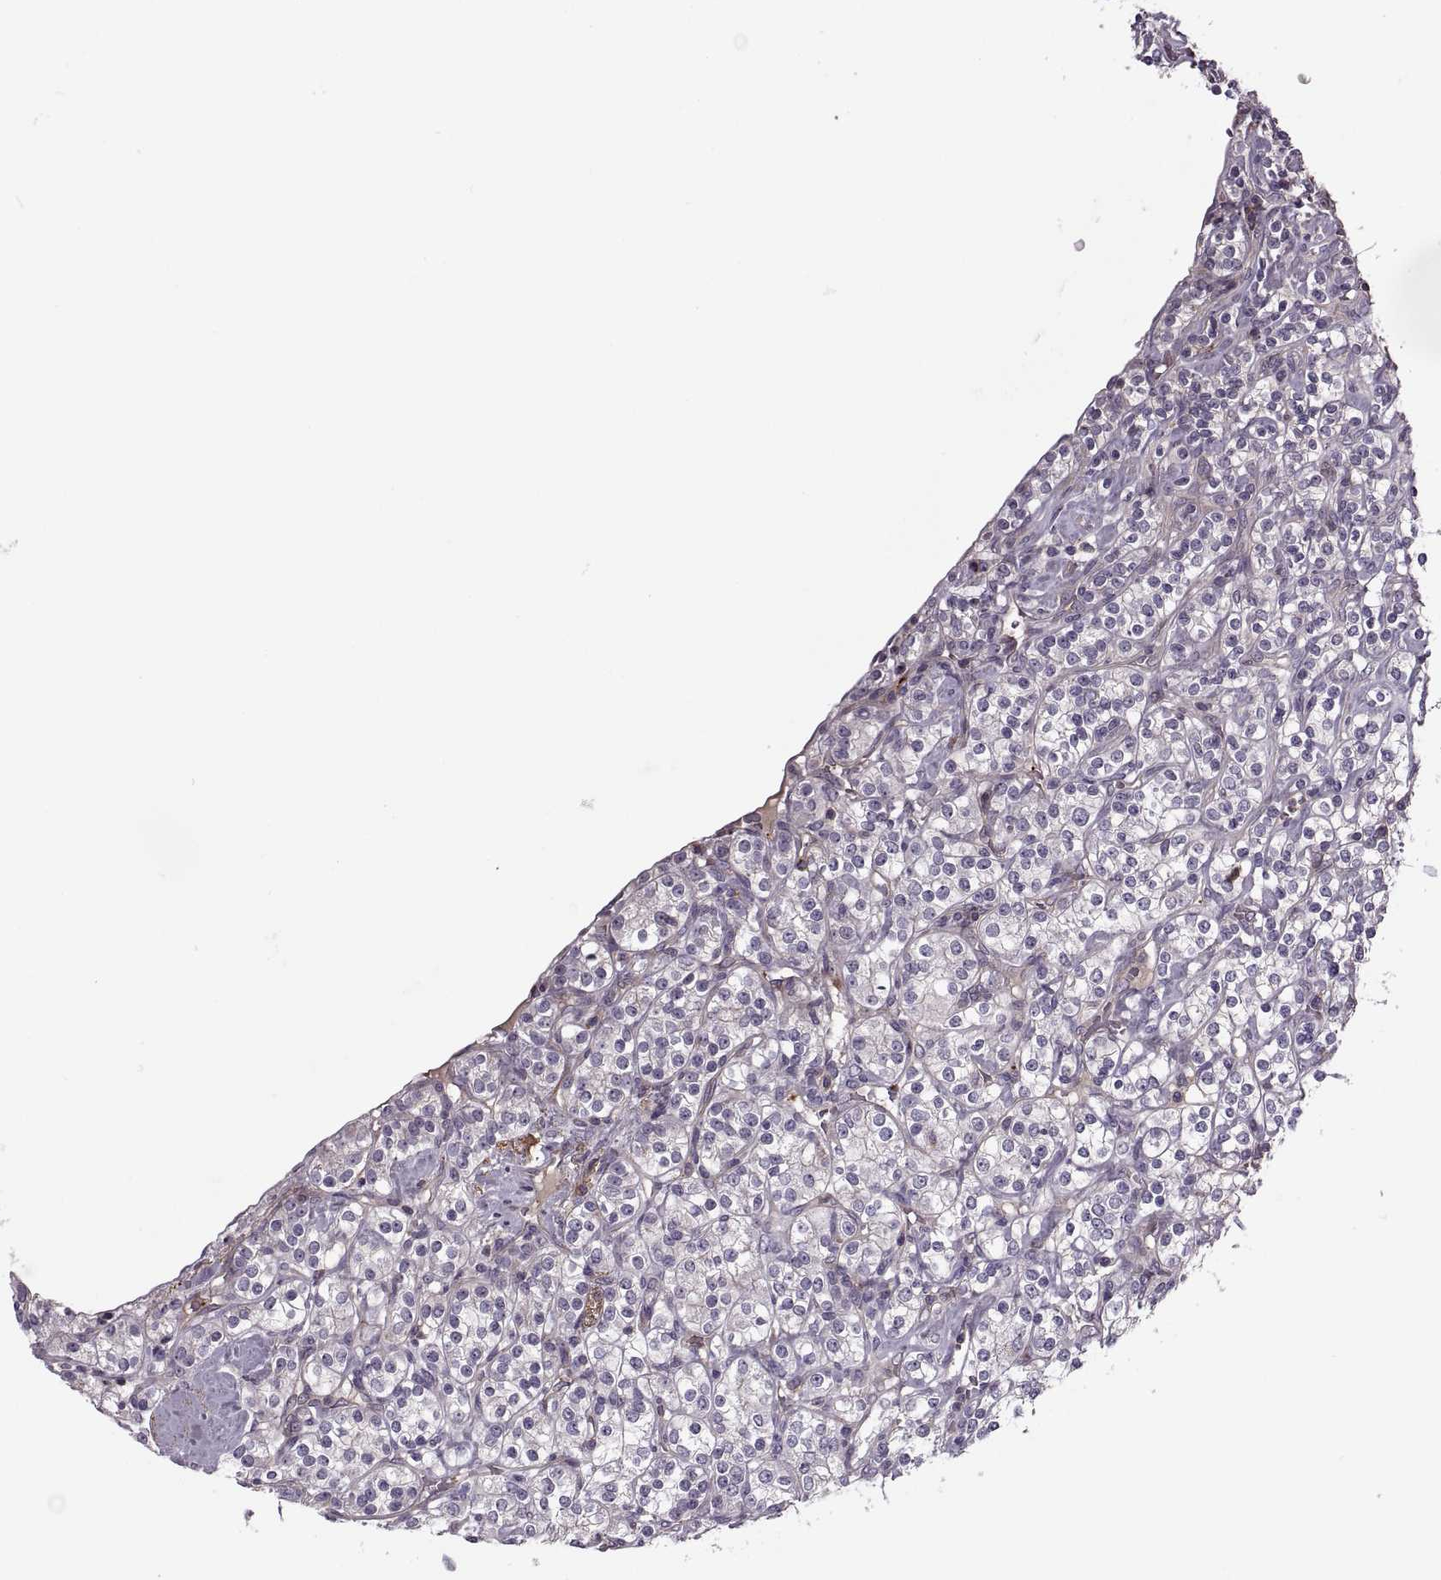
{"staining": {"intensity": "negative", "quantity": "none", "location": "none"}, "tissue": "renal cancer", "cell_type": "Tumor cells", "image_type": "cancer", "snomed": [{"axis": "morphology", "description": "Adenocarcinoma, NOS"}, {"axis": "topography", "description": "Kidney"}], "caption": "Renal cancer was stained to show a protein in brown. There is no significant positivity in tumor cells.", "gene": "SLC2A3", "patient": {"sex": "male", "age": 77}}